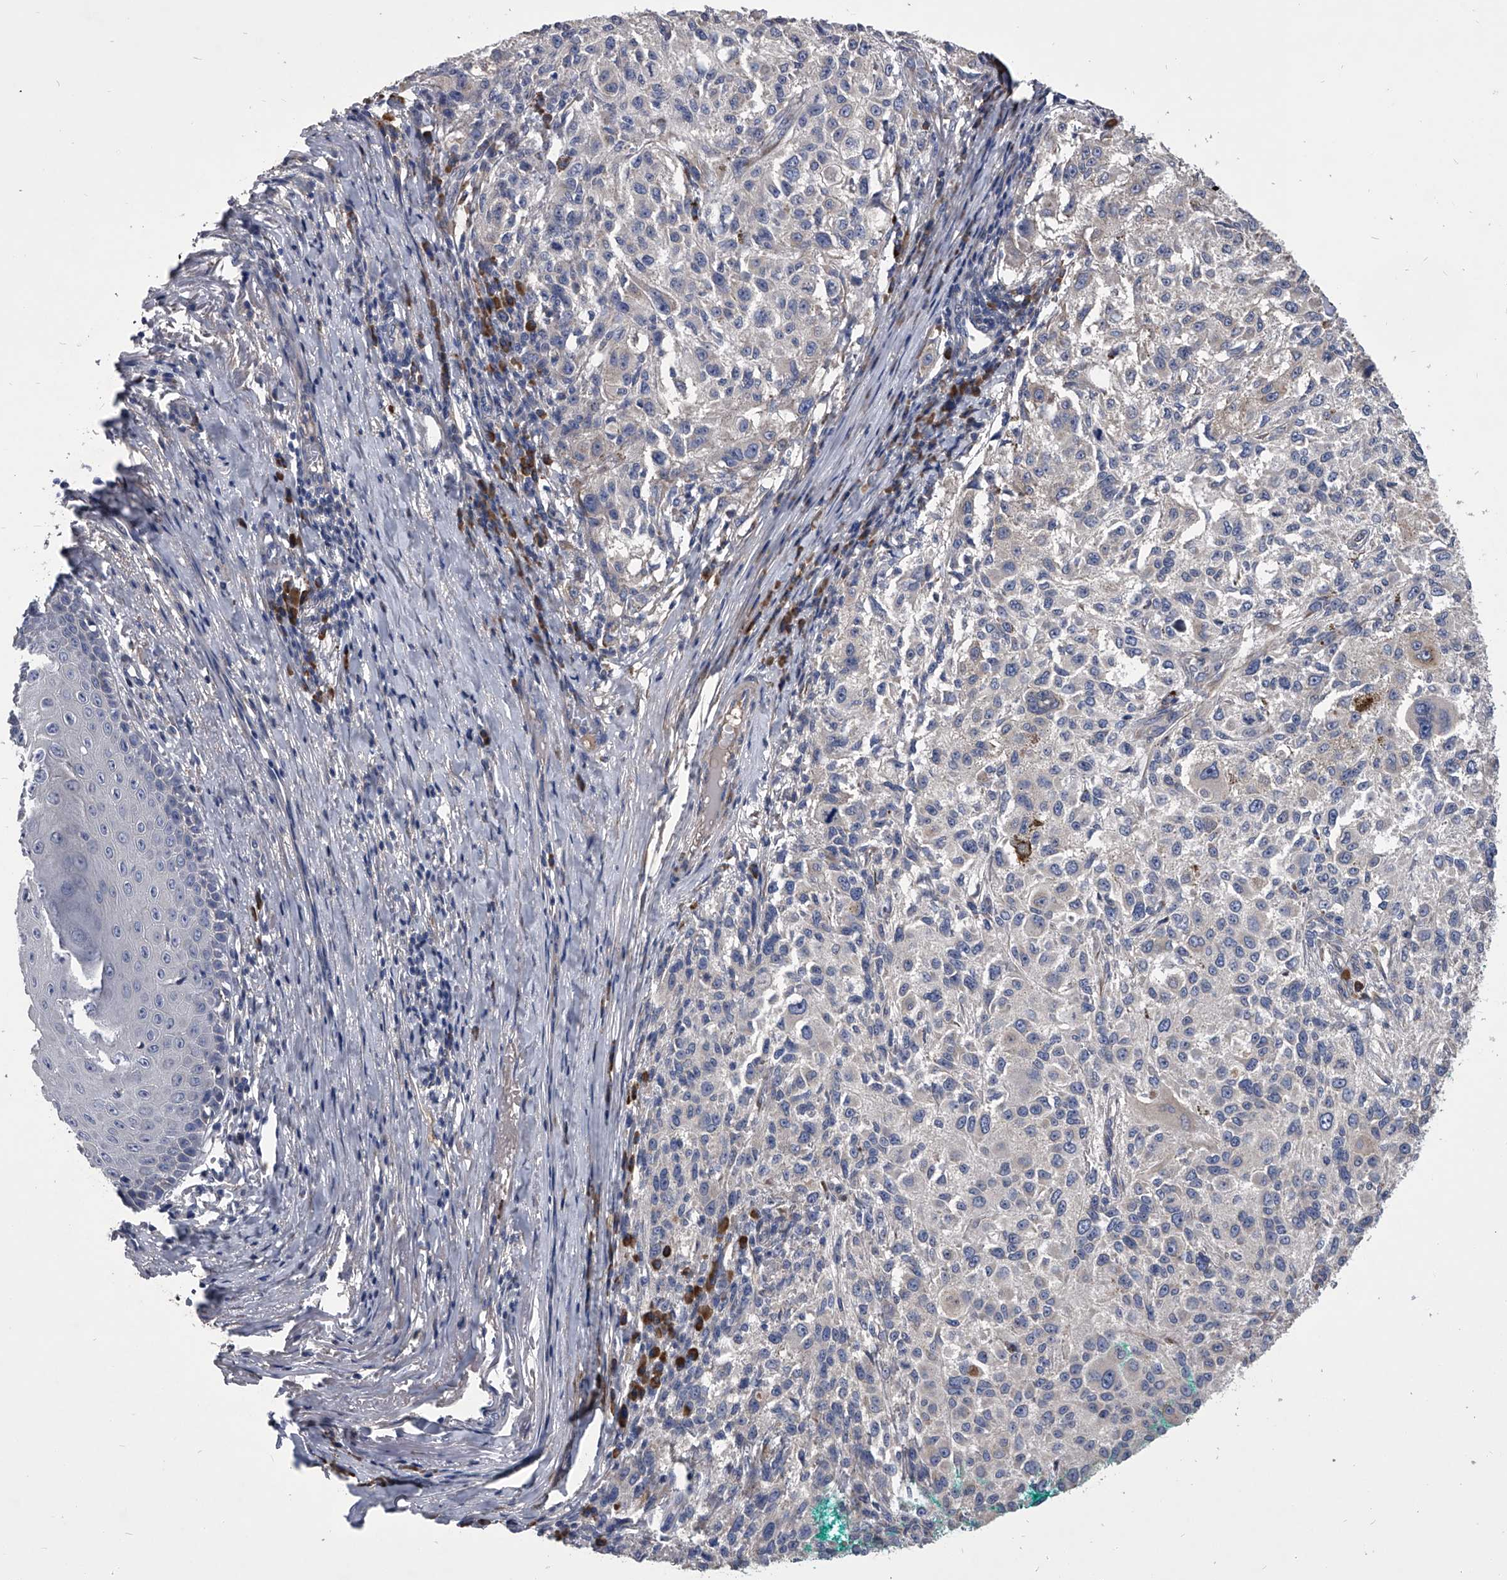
{"staining": {"intensity": "negative", "quantity": "none", "location": "none"}, "tissue": "melanoma", "cell_type": "Tumor cells", "image_type": "cancer", "snomed": [{"axis": "morphology", "description": "Necrosis, NOS"}, {"axis": "morphology", "description": "Malignant melanoma, NOS"}, {"axis": "topography", "description": "Skin"}], "caption": "A photomicrograph of human melanoma is negative for staining in tumor cells.", "gene": "CCR4", "patient": {"sex": "female", "age": 87}}